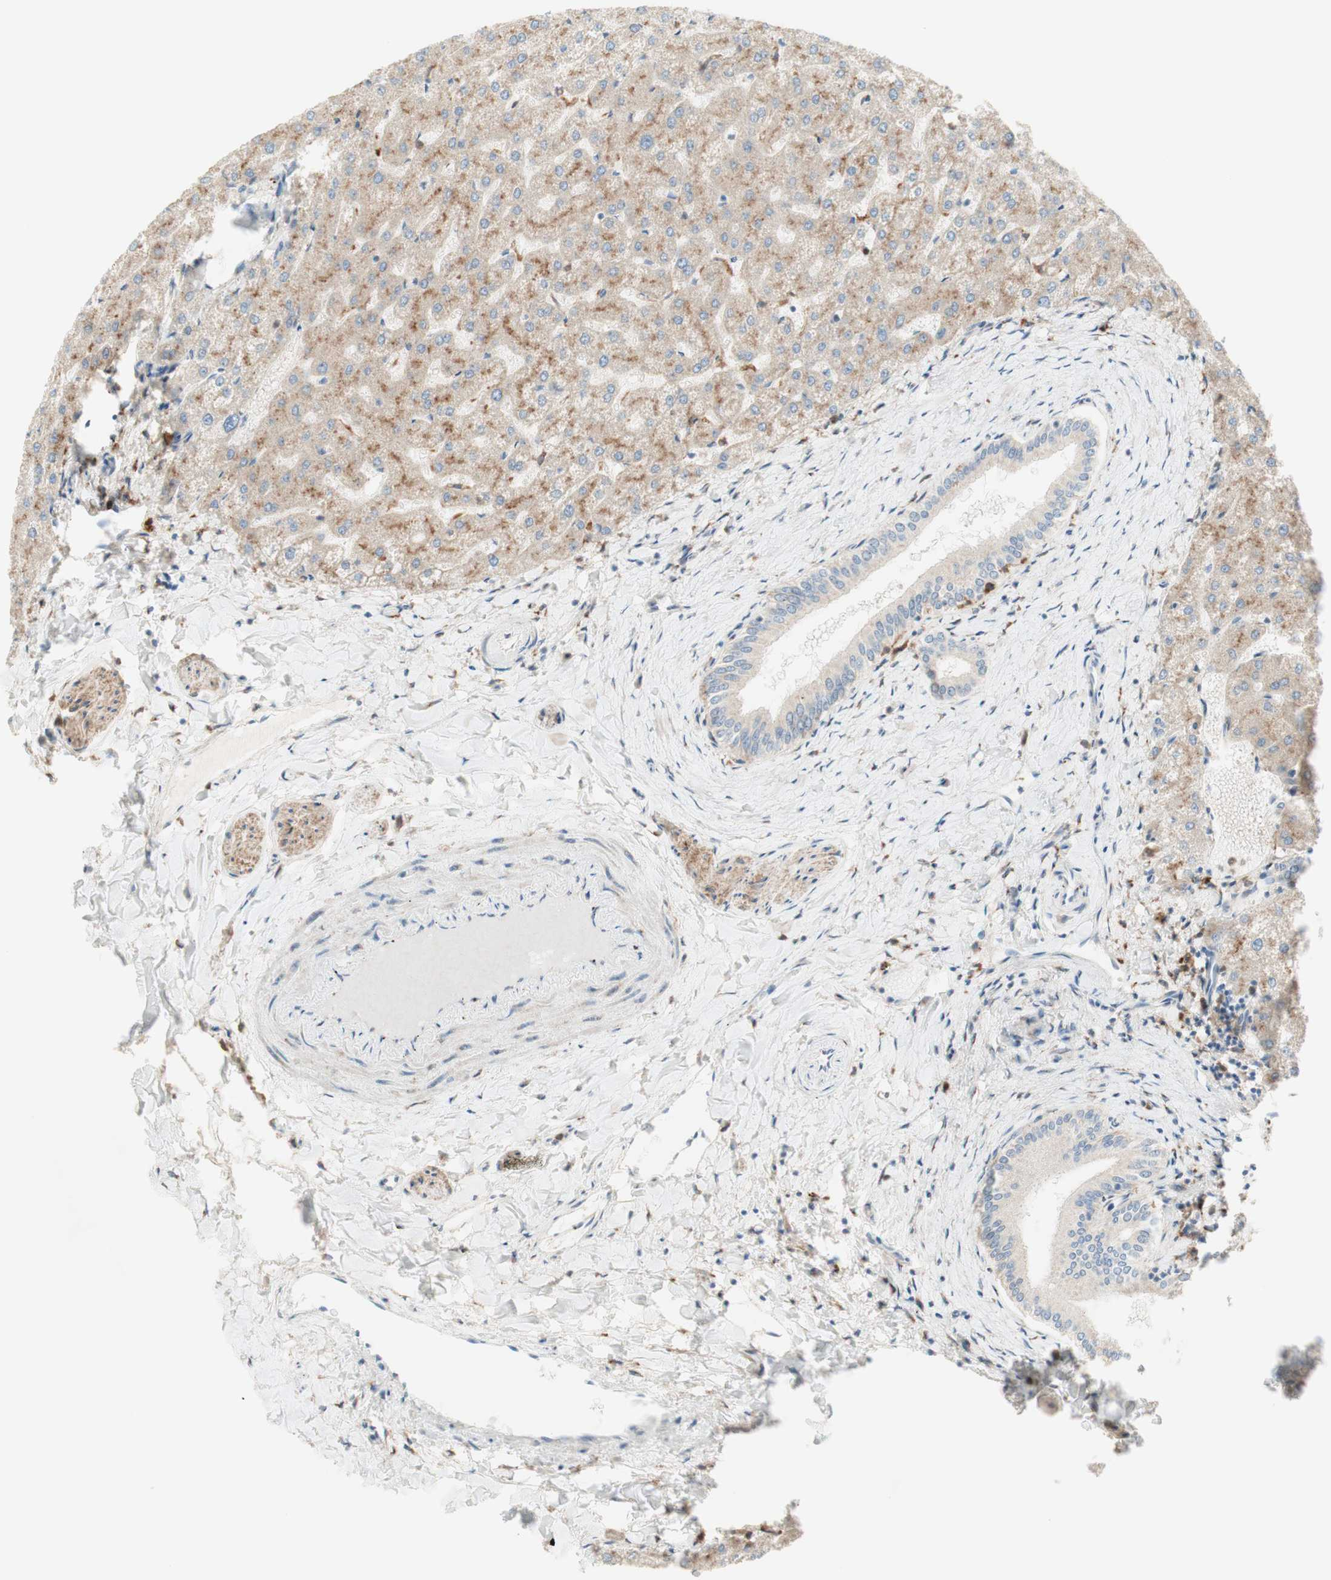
{"staining": {"intensity": "negative", "quantity": "none", "location": "none"}, "tissue": "liver", "cell_type": "Cholangiocytes", "image_type": "normal", "snomed": [{"axis": "morphology", "description": "Normal tissue, NOS"}, {"axis": "topography", "description": "Liver"}], "caption": "The IHC photomicrograph has no significant staining in cholangiocytes of liver.", "gene": "GAPT", "patient": {"sex": "female", "age": 32}}